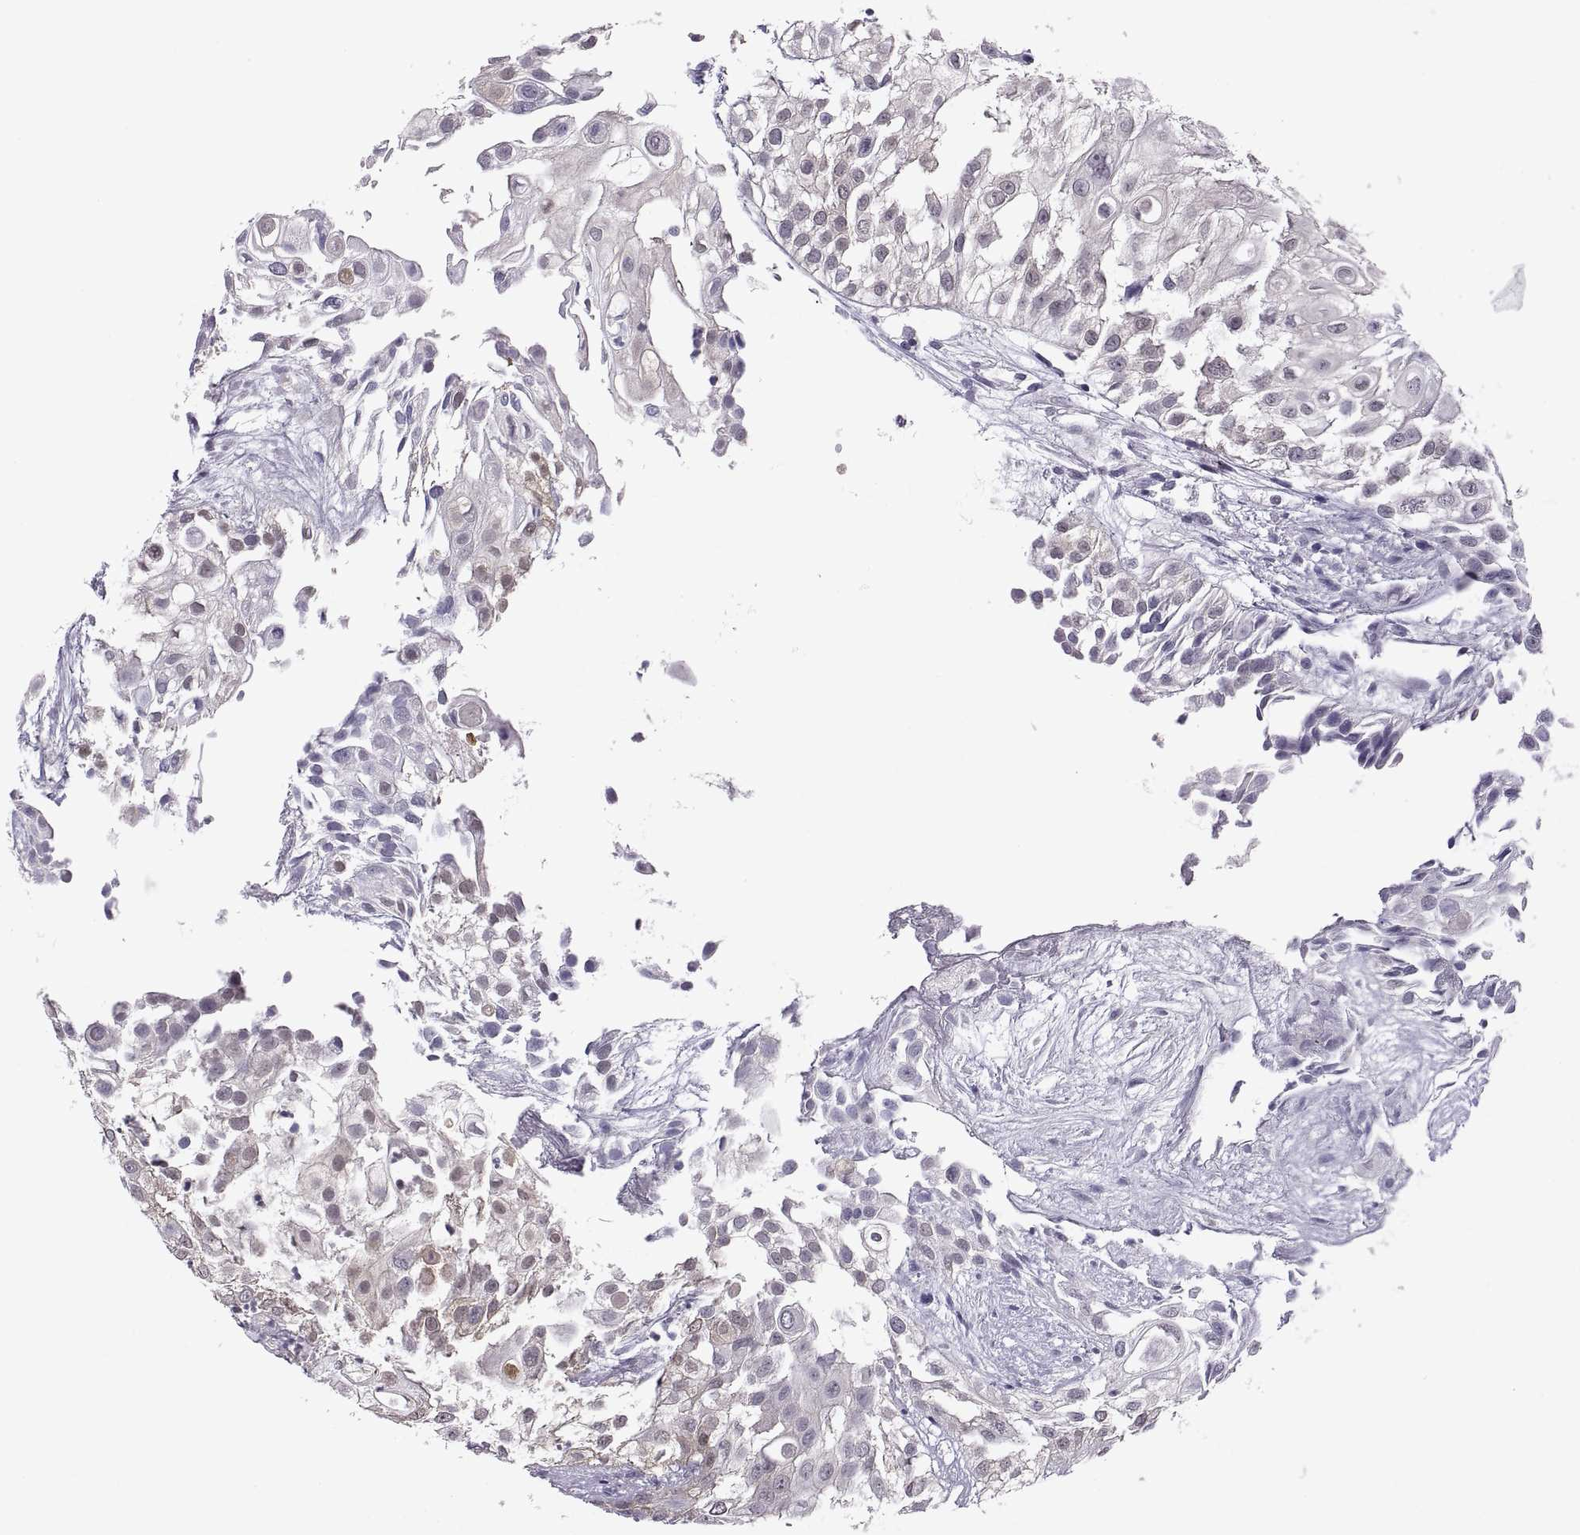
{"staining": {"intensity": "negative", "quantity": "none", "location": "none"}, "tissue": "urothelial cancer", "cell_type": "Tumor cells", "image_type": "cancer", "snomed": [{"axis": "morphology", "description": "Urothelial carcinoma, High grade"}, {"axis": "topography", "description": "Urinary bladder"}], "caption": "The micrograph reveals no staining of tumor cells in urothelial cancer.", "gene": "FGF9", "patient": {"sex": "female", "age": 79}}